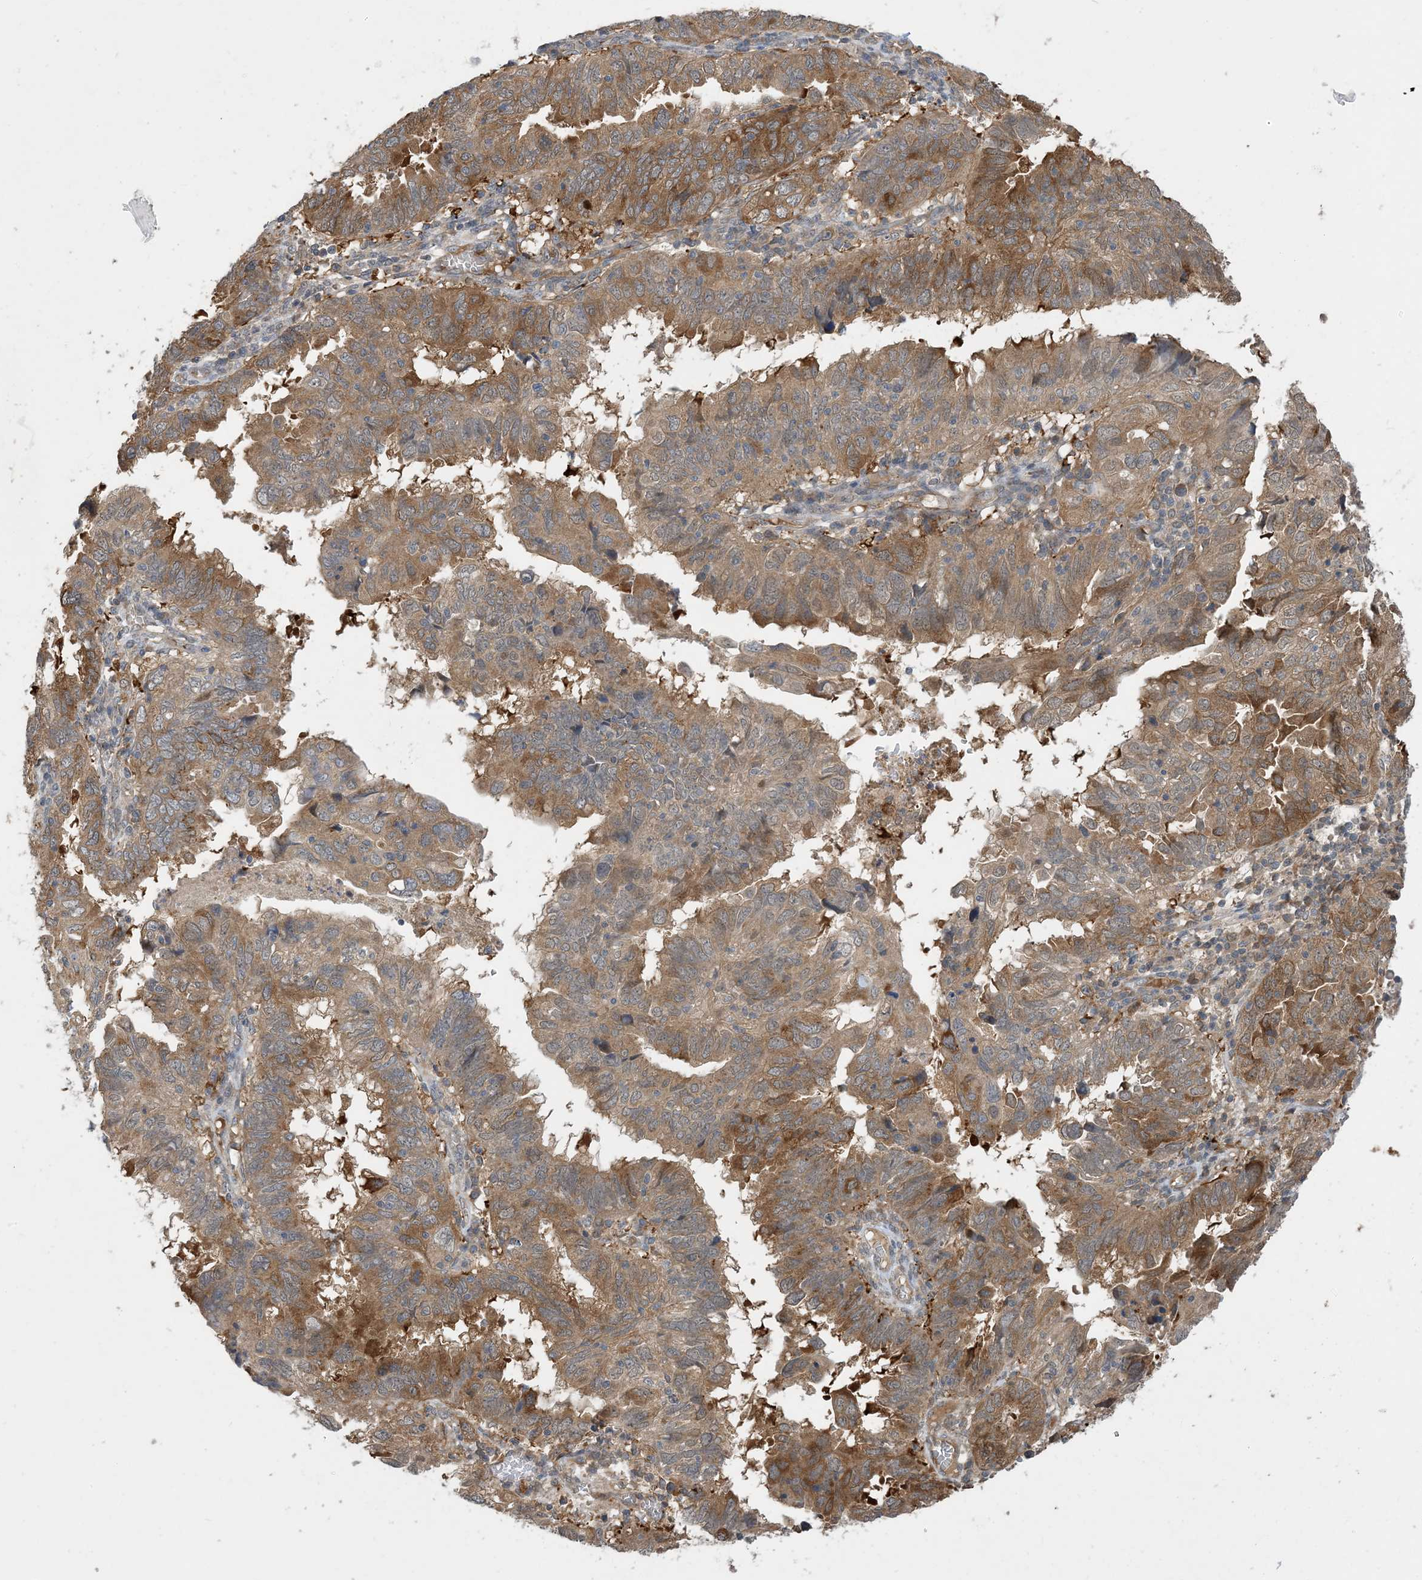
{"staining": {"intensity": "moderate", "quantity": ">75%", "location": "cytoplasmic/membranous"}, "tissue": "endometrial cancer", "cell_type": "Tumor cells", "image_type": "cancer", "snomed": [{"axis": "morphology", "description": "Adenocarcinoma, NOS"}, {"axis": "topography", "description": "Uterus"}], "caption": "This is an image of IHC staining of adenocarcinoma (endometrial), which shows moderate expression in the cytoplasmic/membranous of tumor cells.", "gene": "TINAG", "patient": {"sex": "female", "age": 77}}